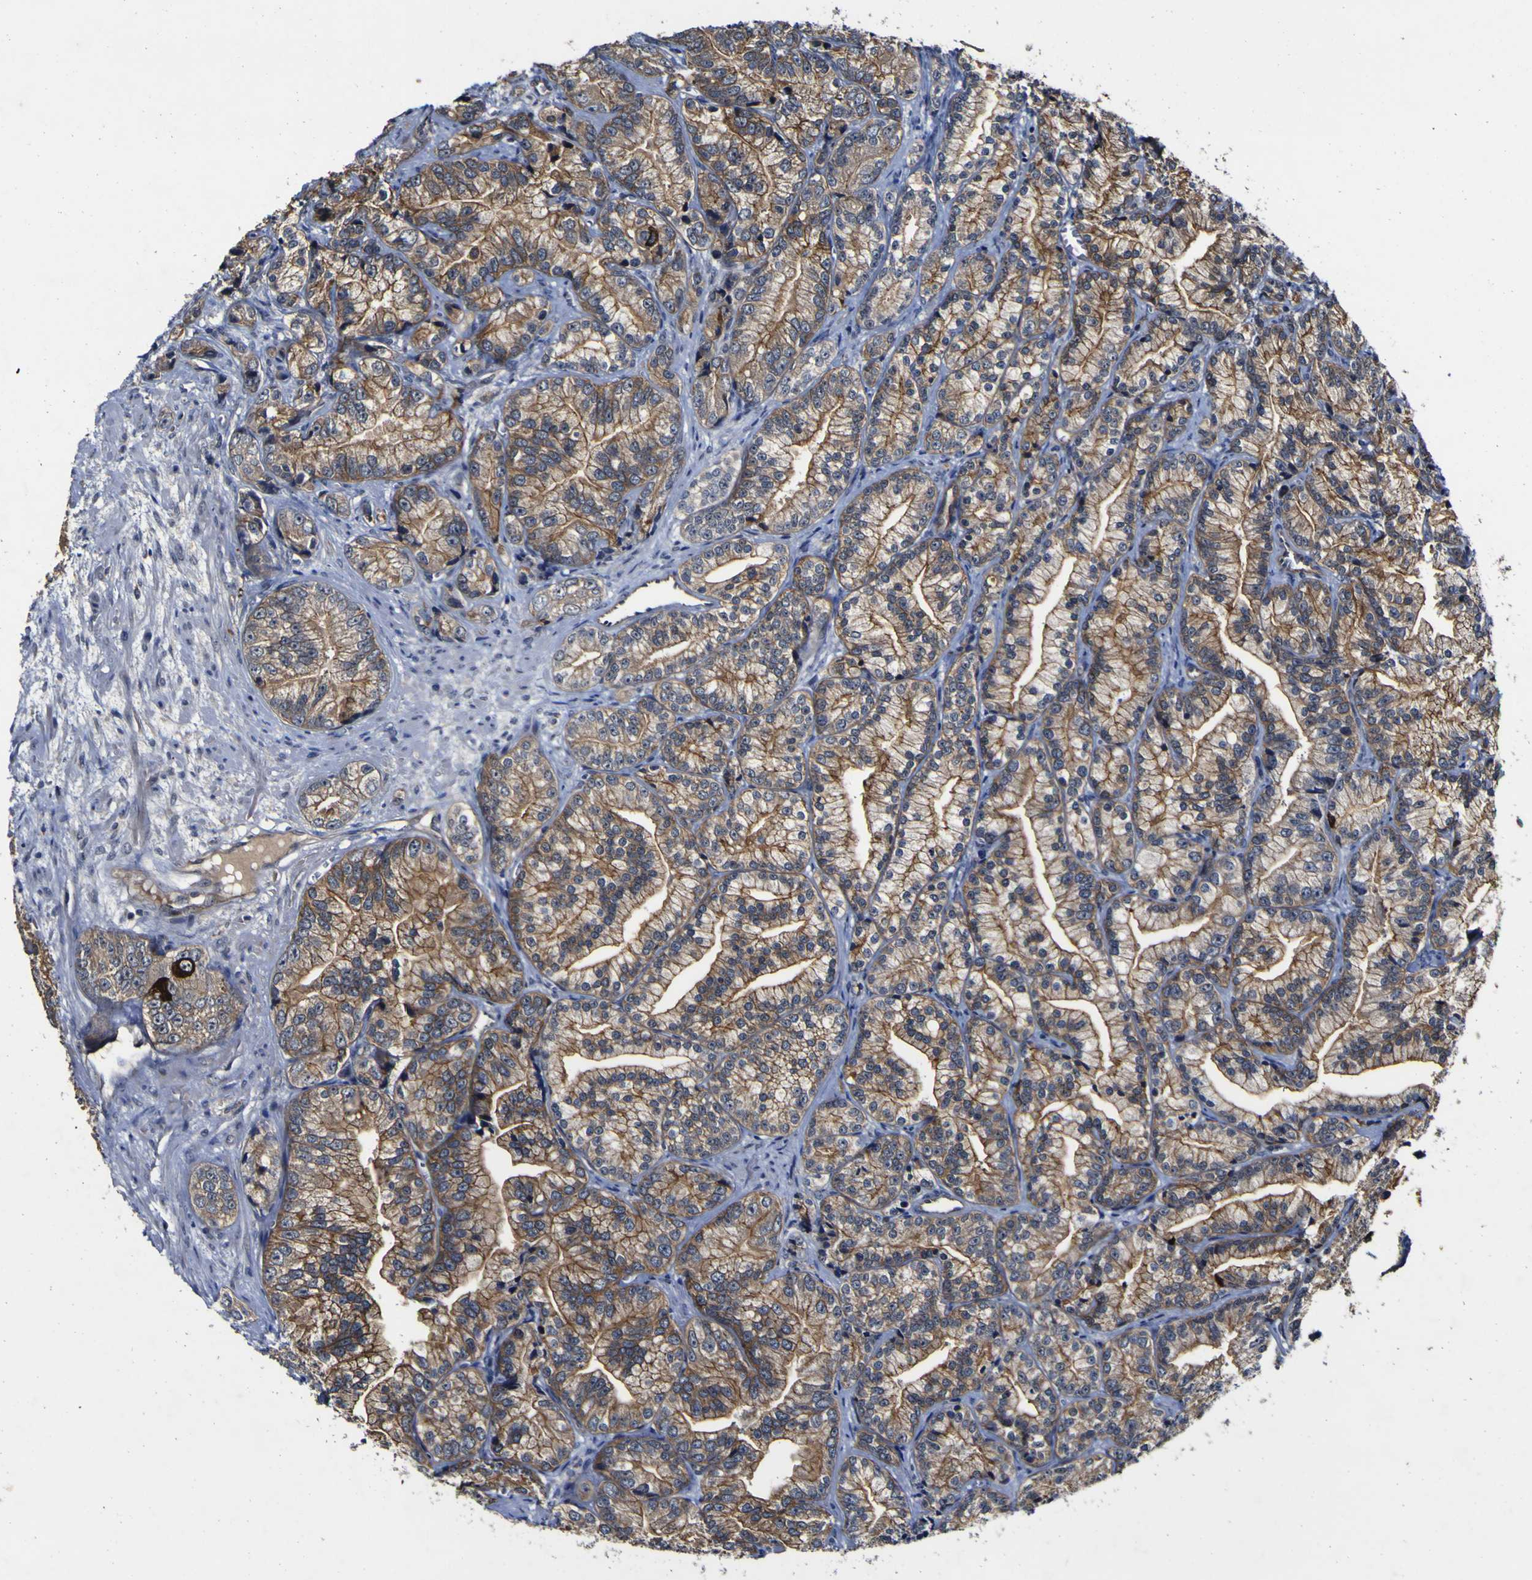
{"staining": {"intensity": "moderate", "quantity": ">75%", "location": "cytoplasmic/membranous"}, "tissue": "prostate cancer", "cell_type": "Tumor cells", "image_type": "cancer", "snomed": [{"axis": "morphology", "description": "Adenocarcinoma, Low grade"}, {"axis": "topography", "description": "Prostate"}], "caption": "The immunohistochemical stain highlights moderate cytoplasmic/membranous expression in tumor cells of prostate cancer (adenocarcinoma (low-grade)) tissue. (brown staining indicates protein expression, while blue staining denotes nuclei).", "gene": "CCL2", "patient": {"sex": "male", "age": 89}}